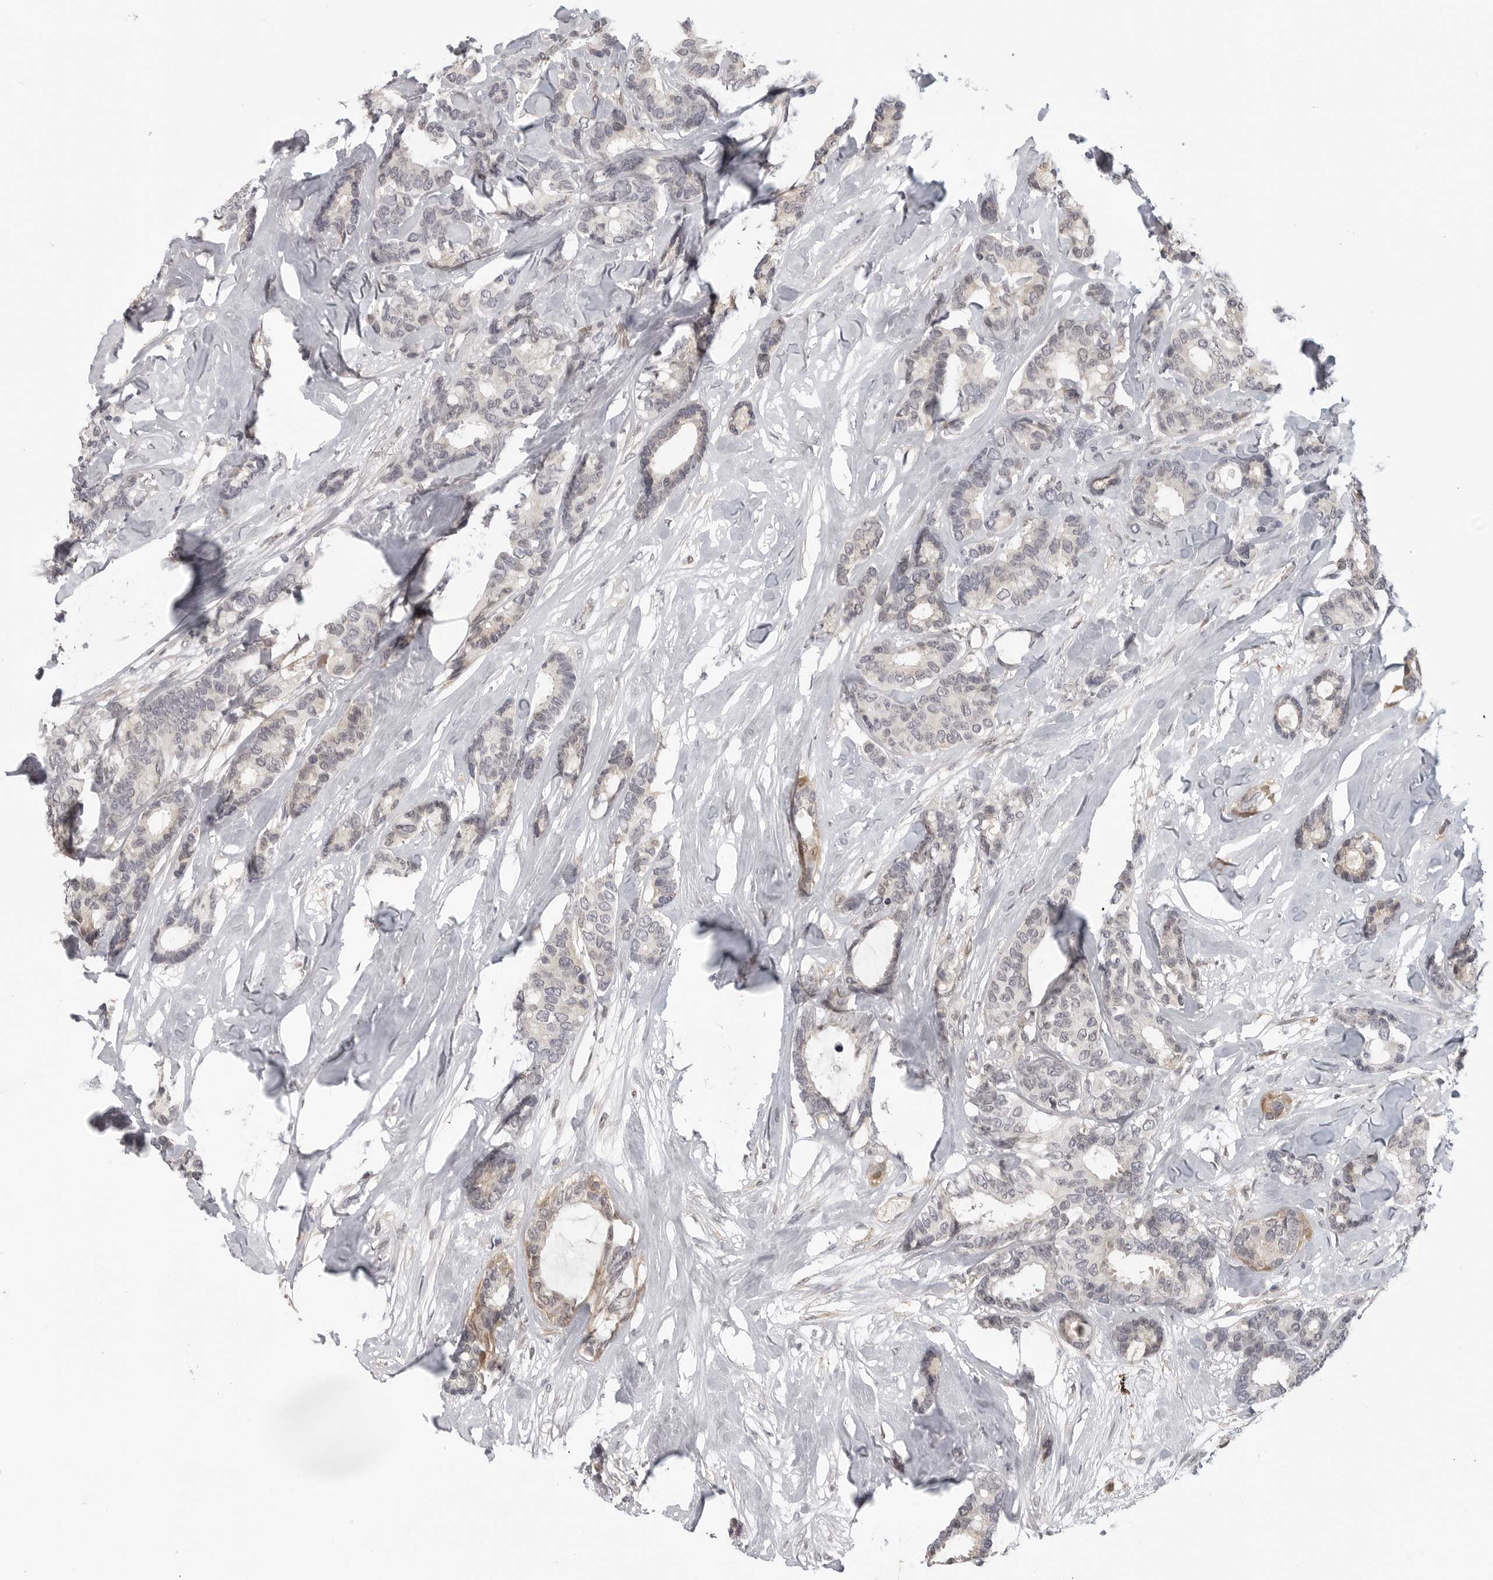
{"staining": {"intensity": "negative", "quantity": "none", "location": "none"}, "tissue": "breast cancer", "cell_type": "Tumor cells", "image_type": "cancer", "snomed": [{"axis": "morphology", "description": "Duct carcinoma"}, {"axis": "topography", "description": "Breast"}], "caption": "Human breast intraductal carcinoma stained for a protein using immunohistochemistry (IHC) displays no staining in tumor cells.", "gene": "CTIF", "patient": {"sex": "female", "age": 87}}